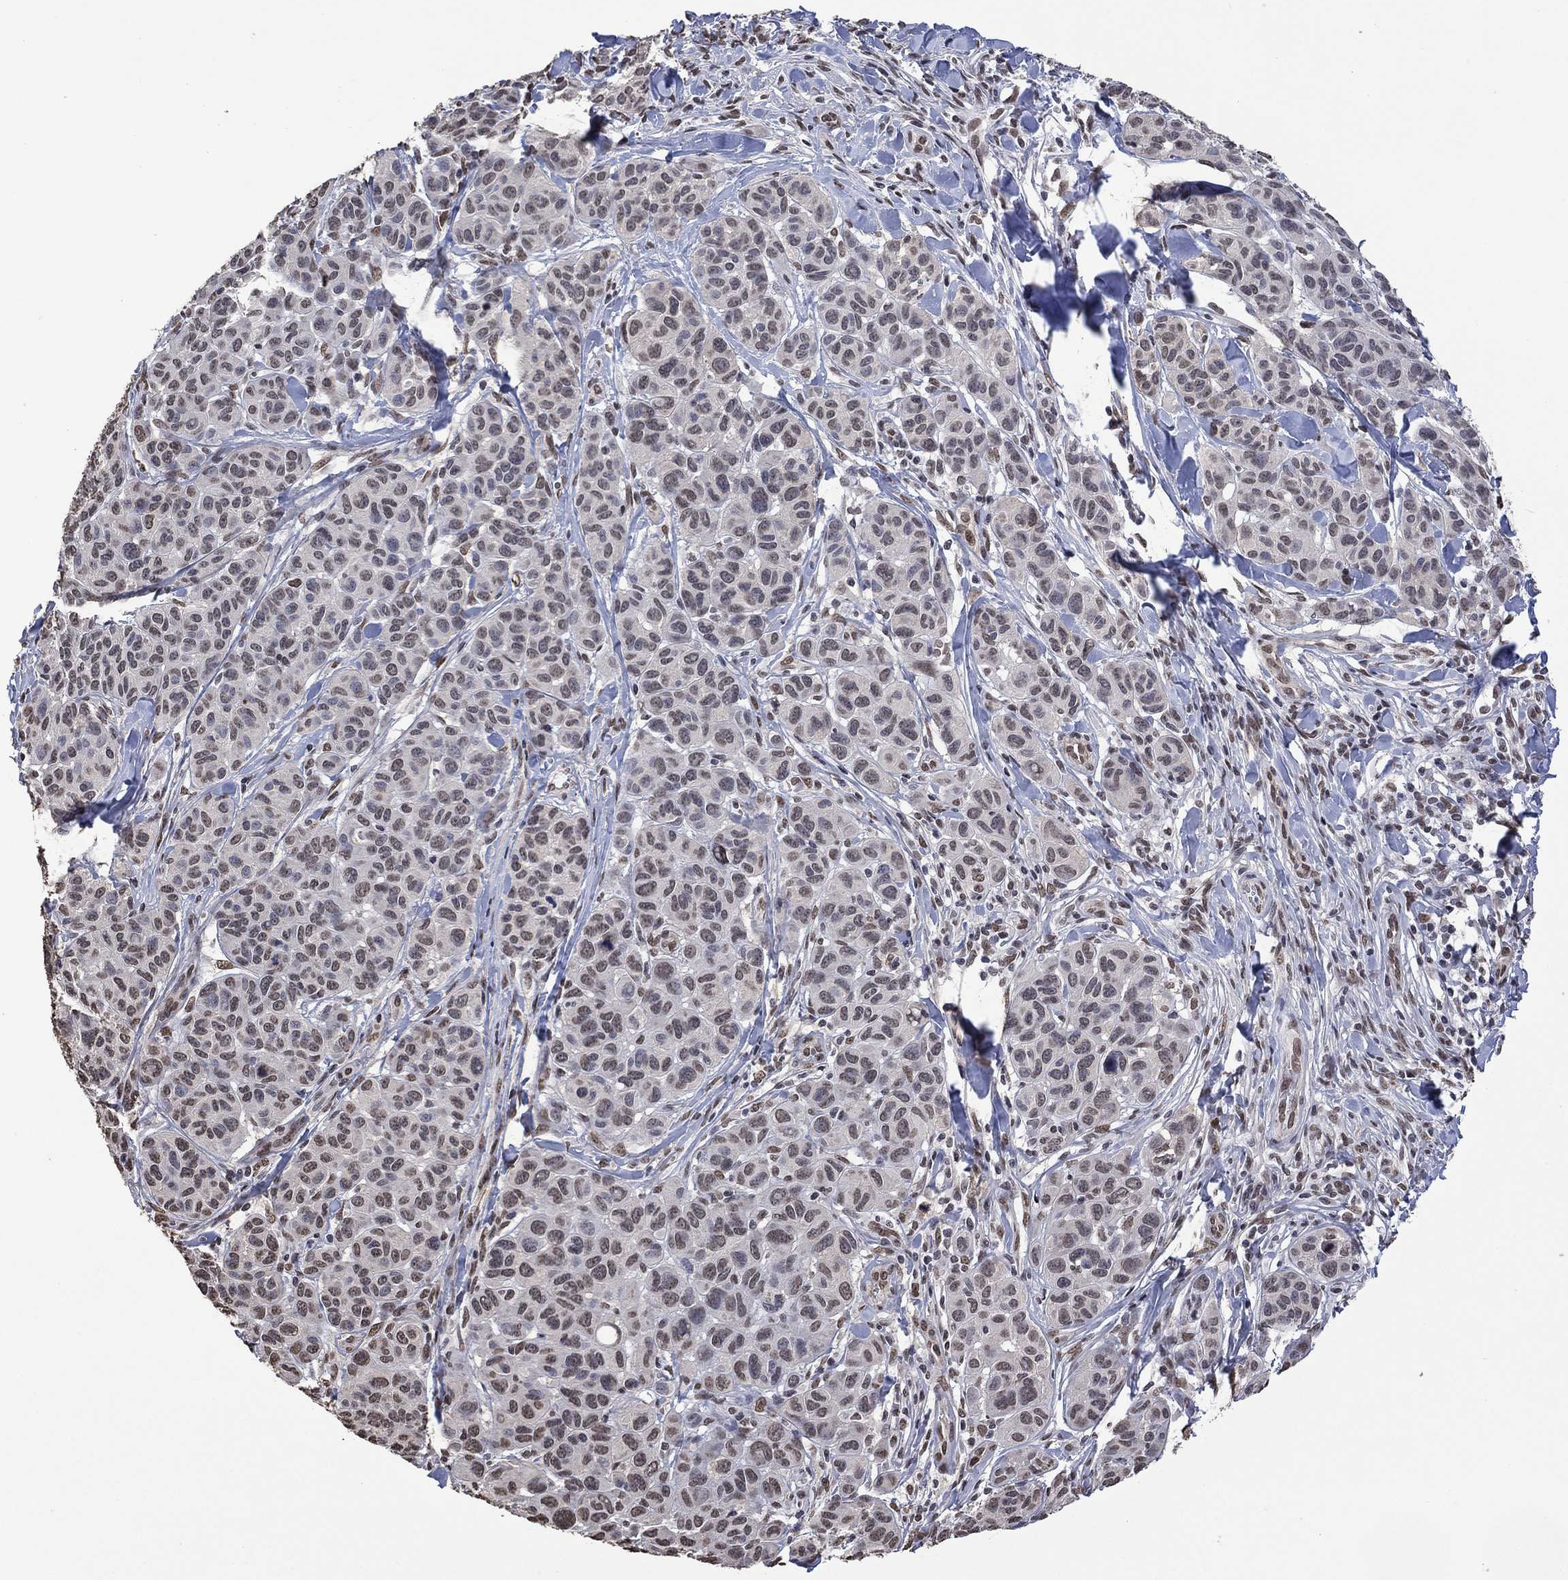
{"staining": {"intensity": "negative", "quantity": "none", "location": "none"}, "tissue": "melanoma", "cell_type": "Tumor cells", "image_type": "cancer", "snomed": [{"axis": "morphology", "description": "Malignant melanoma, NOS"}, {"axis": "topography", "description": "Skin"}], "caption": "High power microscopy histopathology image of an immunohistochemistry (IHC) photomicrograph of melanoma, revealing no significant positivity in tumor cells. Nuclei are stained in blue.", "gene": "EHMT1", "patient": {"sex": "male", "age": 79}}